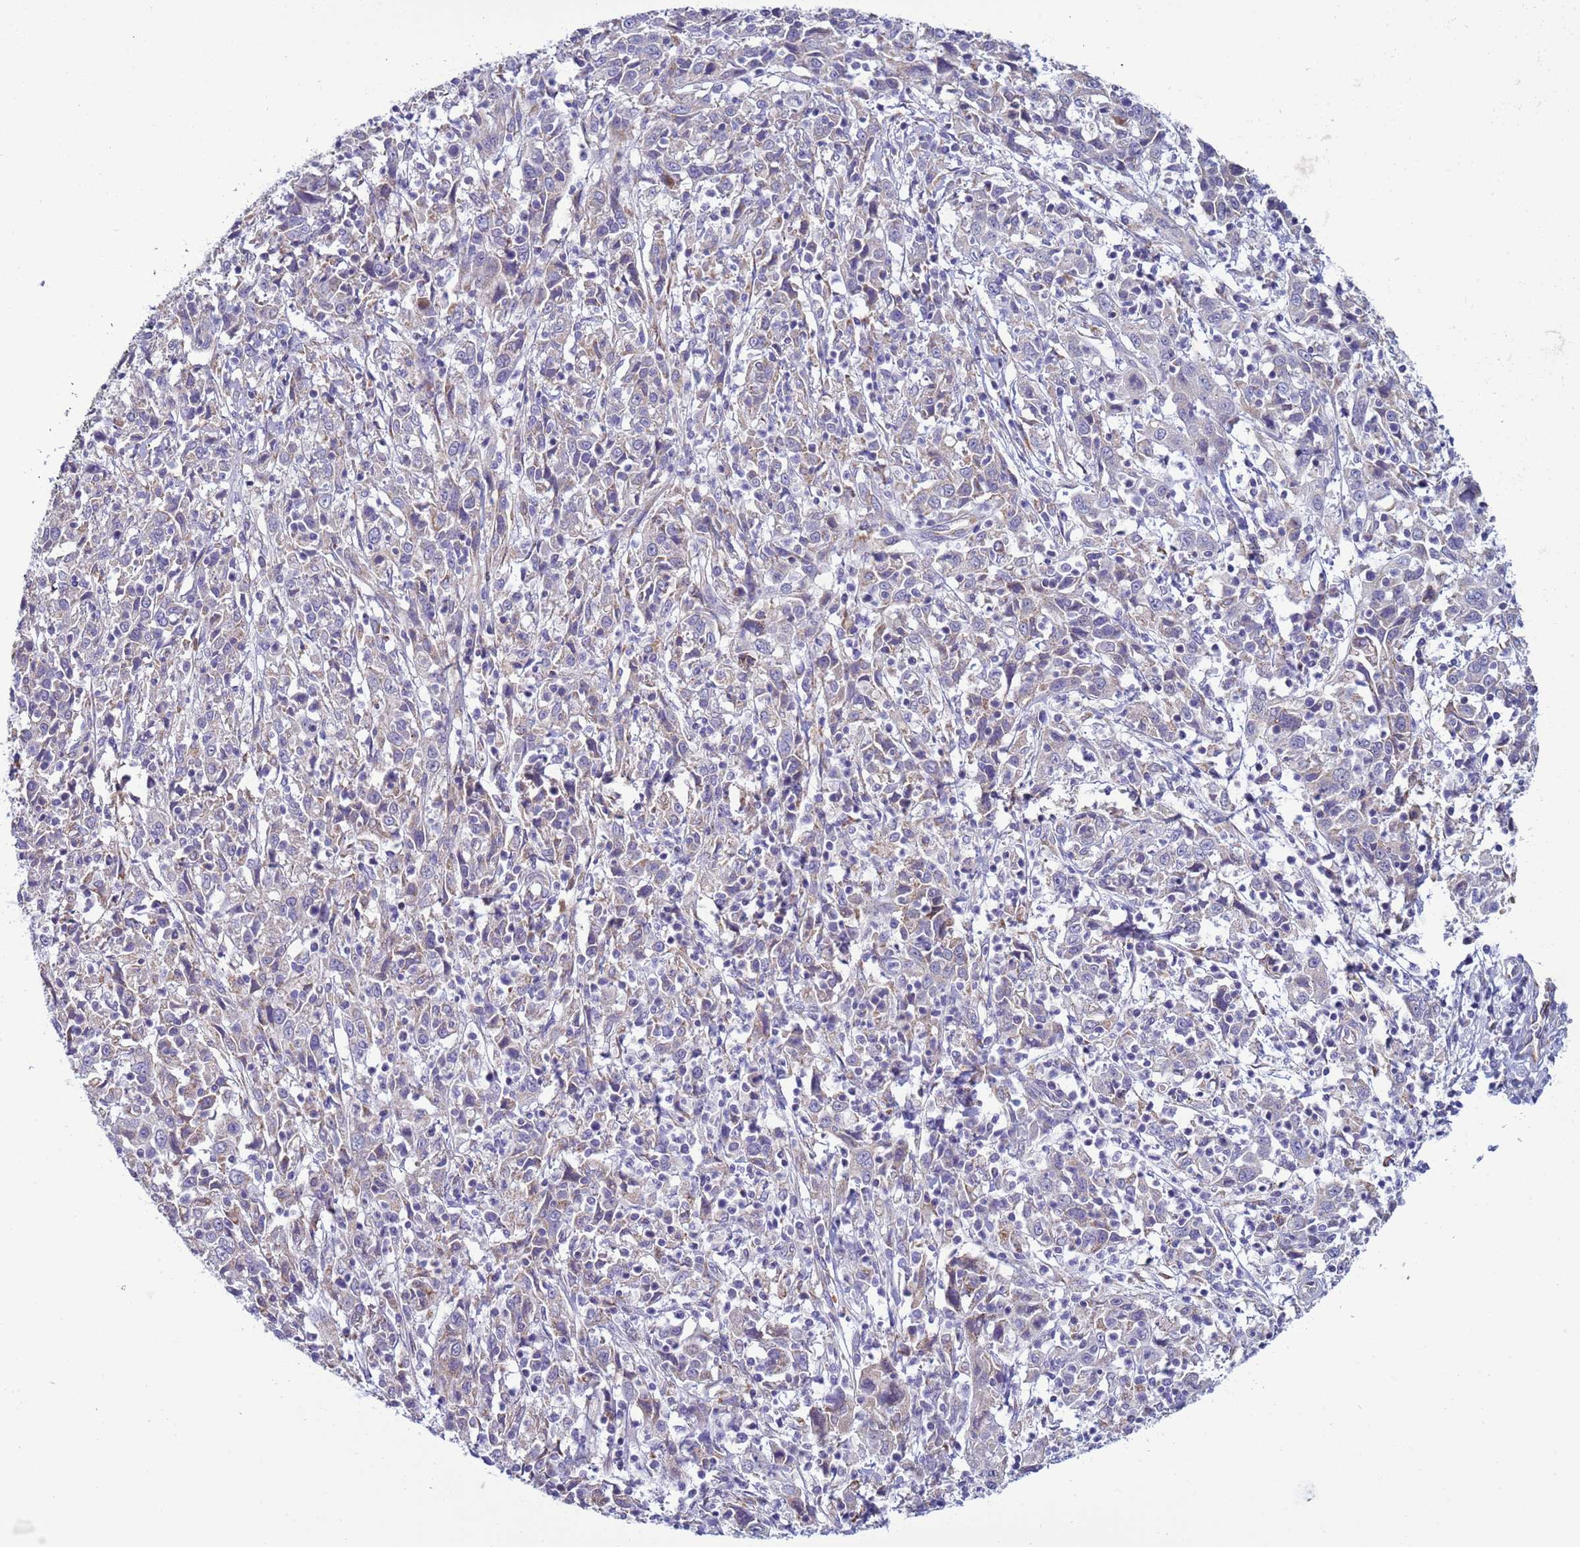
{"staining": {"intensity": "weak", "quantity": "<25%", "location": "cytoplasmic/membranous"}, "tissue": "cervical cancer", "cell_type": "Tumor cells", "image_type": "cancer", "snomed": [{"axis": "morphology", "description": "Squamous cell carcinoma, NOS"}, {"axis": "topography", "description": "Cervix"}], "caption": "This is a photomicrograph of immunohistochemistry staining of cervical cancer (squamous cell carcinoma), which shows no staining in tumor cells. (DAB (3,3'-diaminobenzidine) immunohistochemistry with hematoxylin counter stain).", "gene": "ABHD17B", "patient": {"sex": "female", "age": 46}}